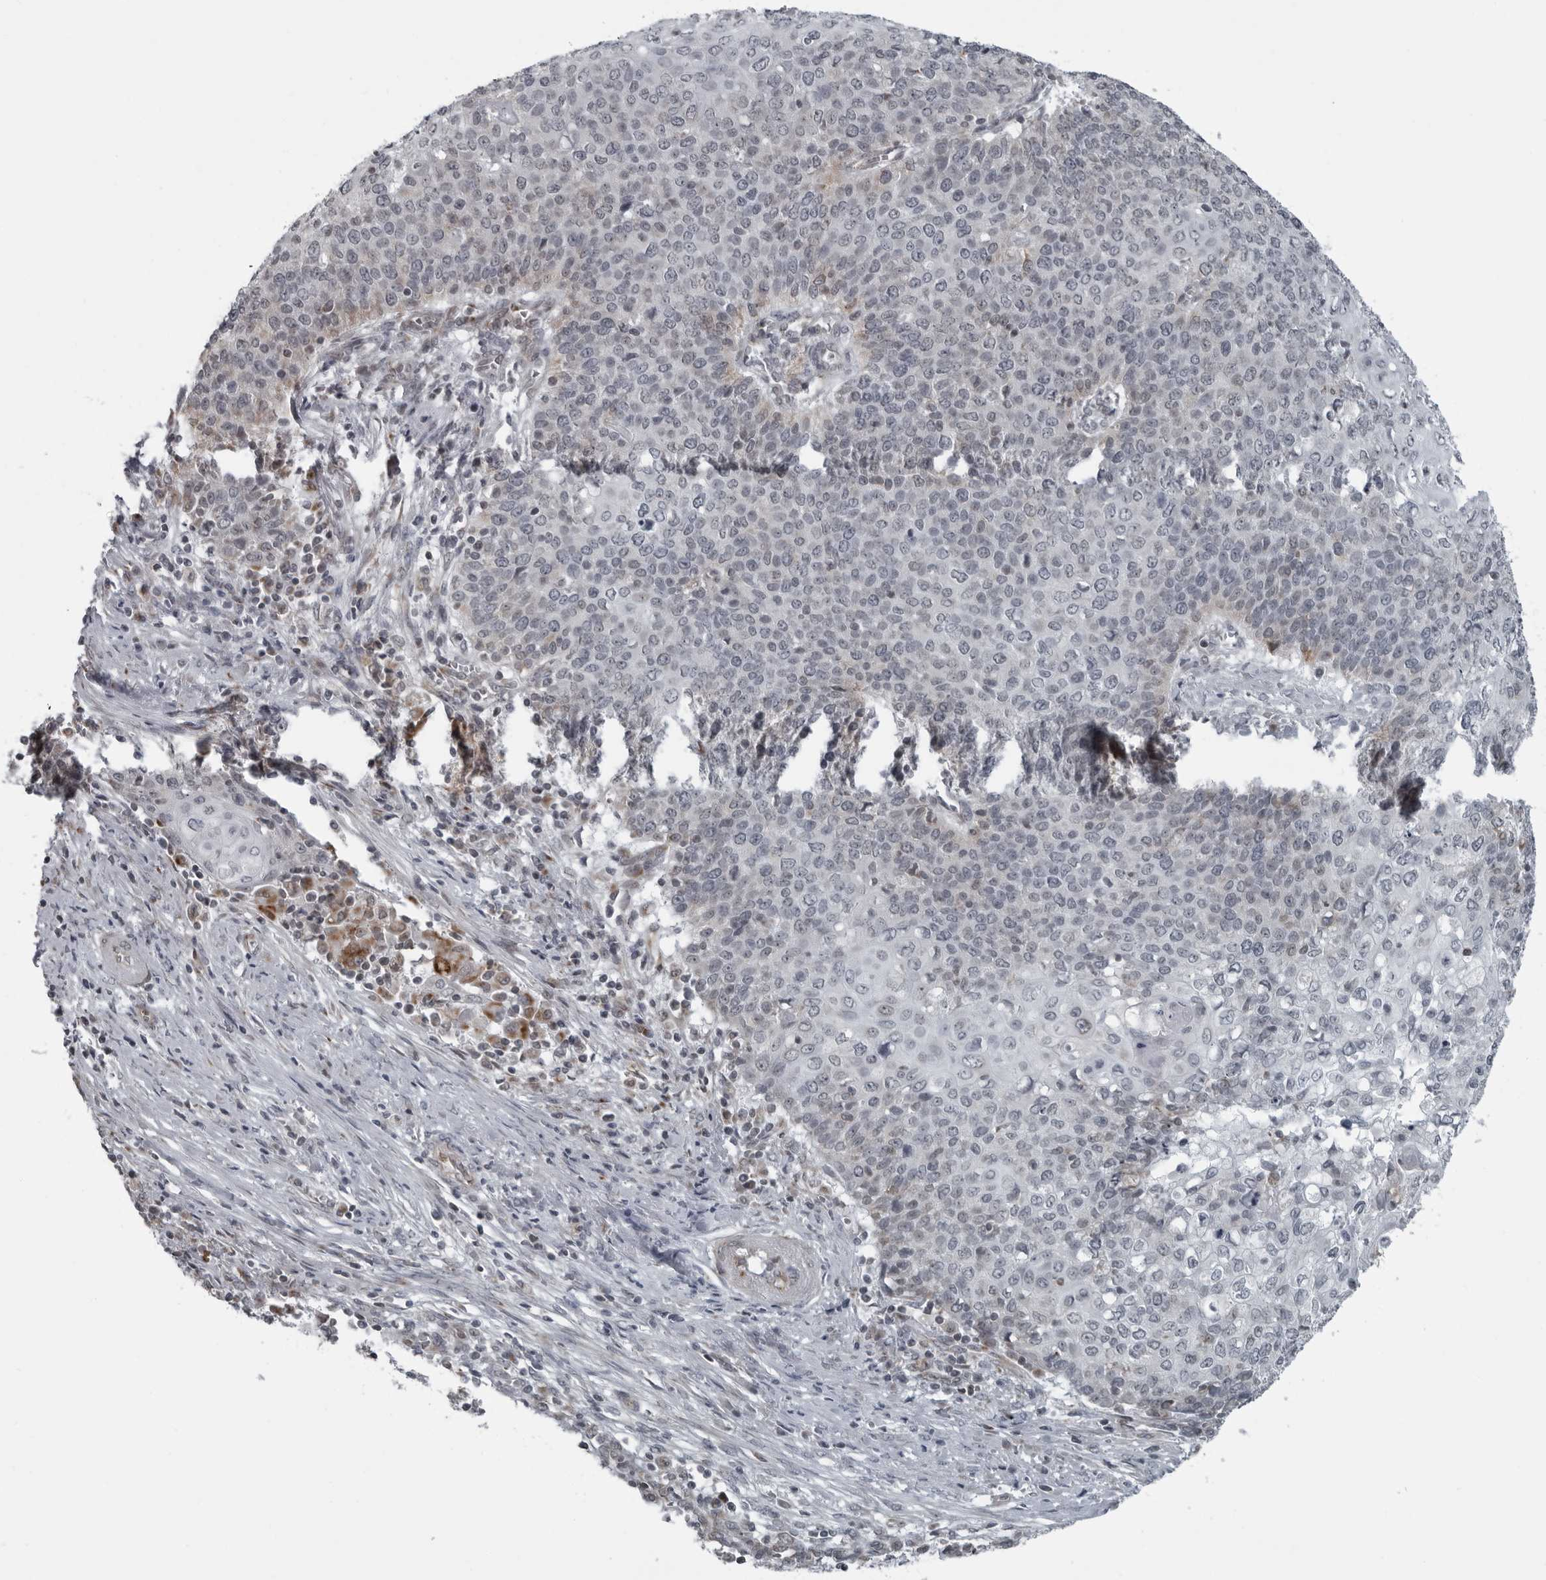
{"staining": {"intensity": "negative", "quantity": "none", "location": "none"}, "tissue": "cervical cancer", "cell_type": "Tumor cells", "image_type": "cancer", "snomed": [{"axis": "morphology", "description": "Squamous cell carcinoma, NOS"}, {"axis": "topography", "description": "Cervix"}], "caption": "An immunohistochemistry histopathology image of cervical cancer (squamous cell carcinoma) is shown. There is no staining in tumor cells of cervical cancer (squamous cell carcinoma). (DAB immunohistochemistry visualized using brightfield microscopy, high magnification).", "gene": "RTCA", "patient": {"sex": "female", "age": 39}}